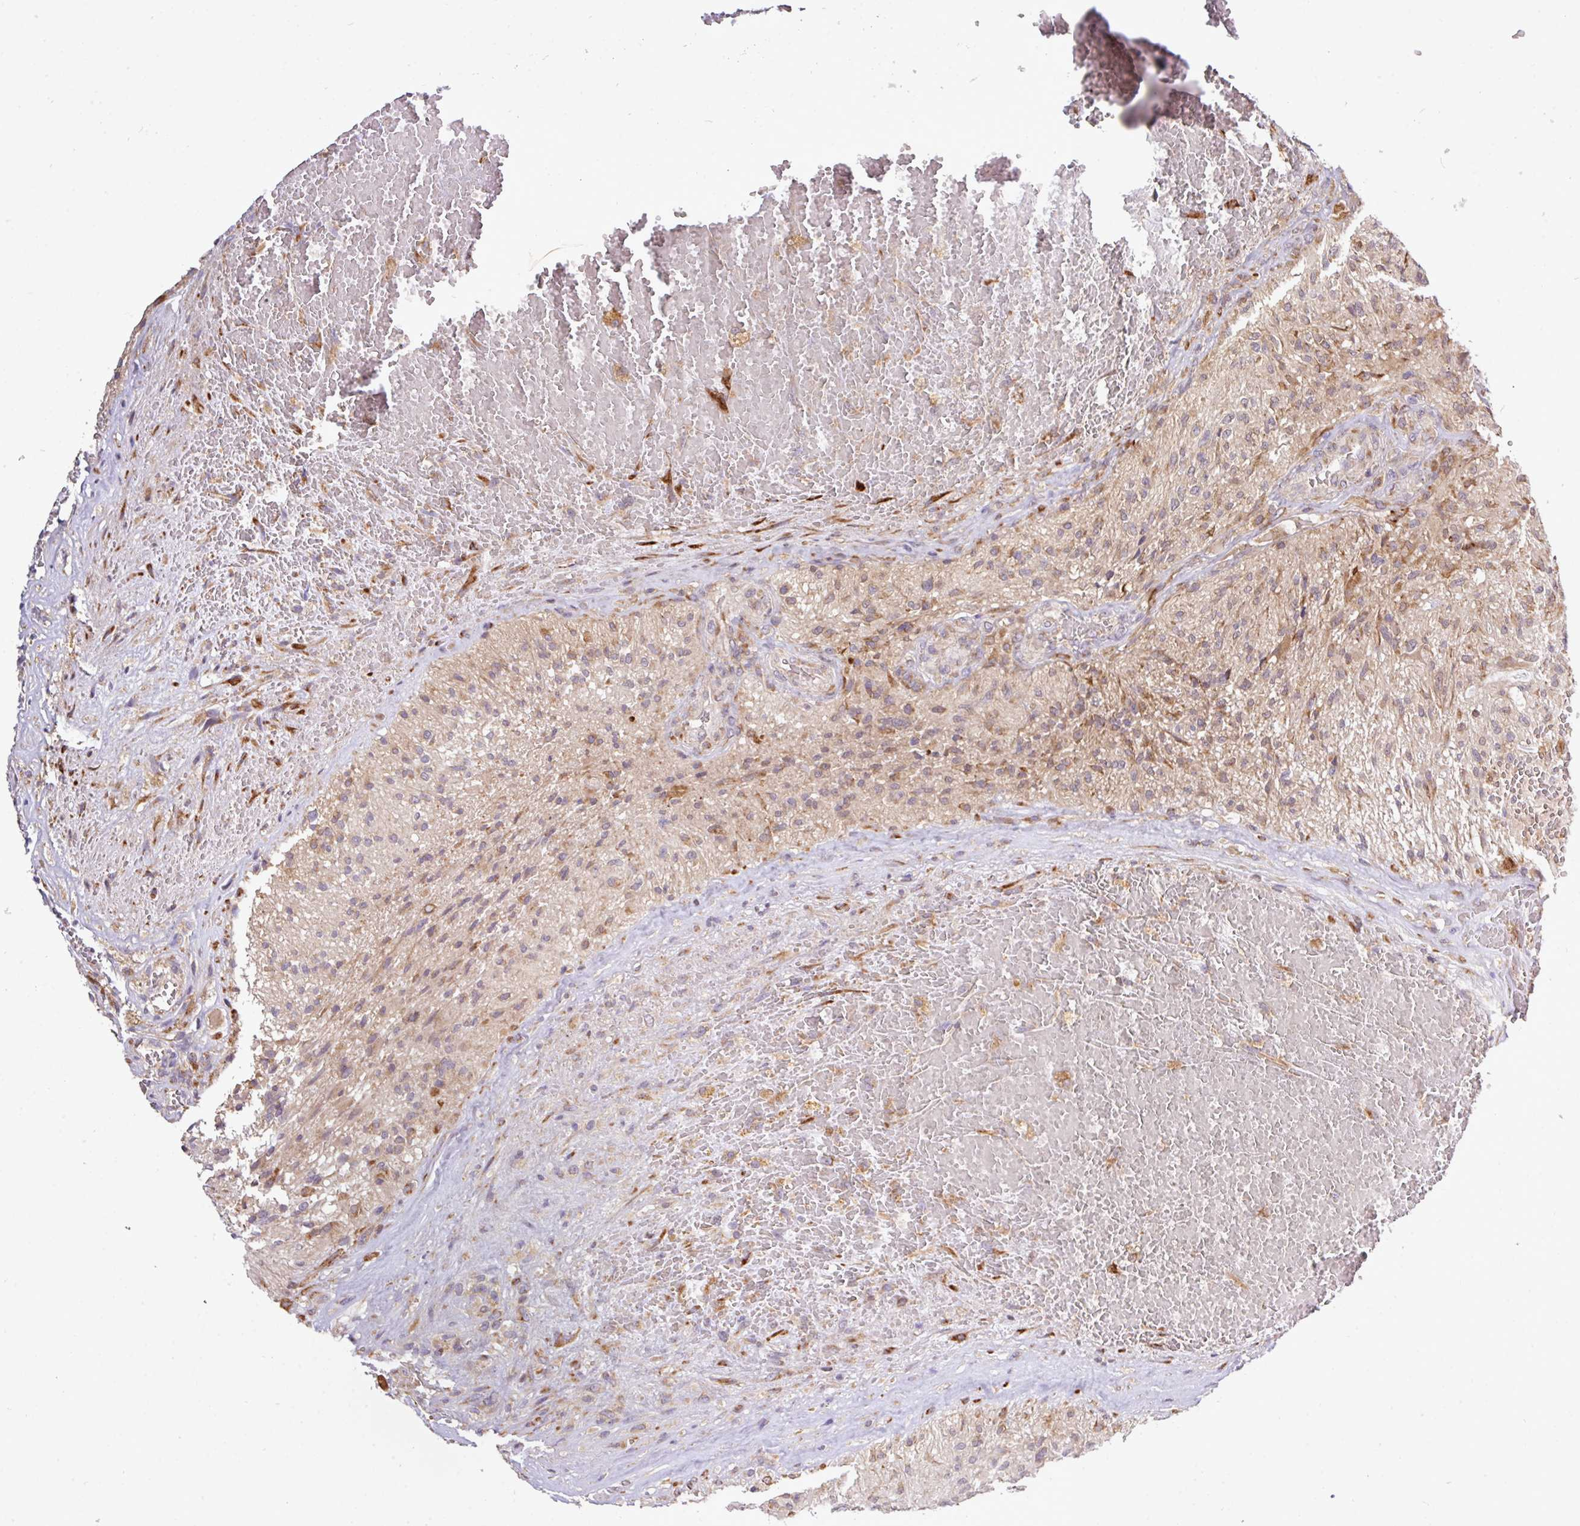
{"staining": {"intensity": "weak", "quantity": "25%-75%", "location": "cytoplasmic/membranous"}, "tissue": "glioma", "cell_type": "Tumor cells", "image_type": "cancer", "snomed": [{"axis": "morphology", "description": "Glioma, malignant, High grade"}, {"axis": "topography", "description": "Brain"}], "caption": "Weak cytoplasmic/membranous protein staining is seen in about 25%-75% of tumor cells in malignant high-grade glioma.", "gene": "TM2D2", "patient": {"sex": "male", "age": 56}}